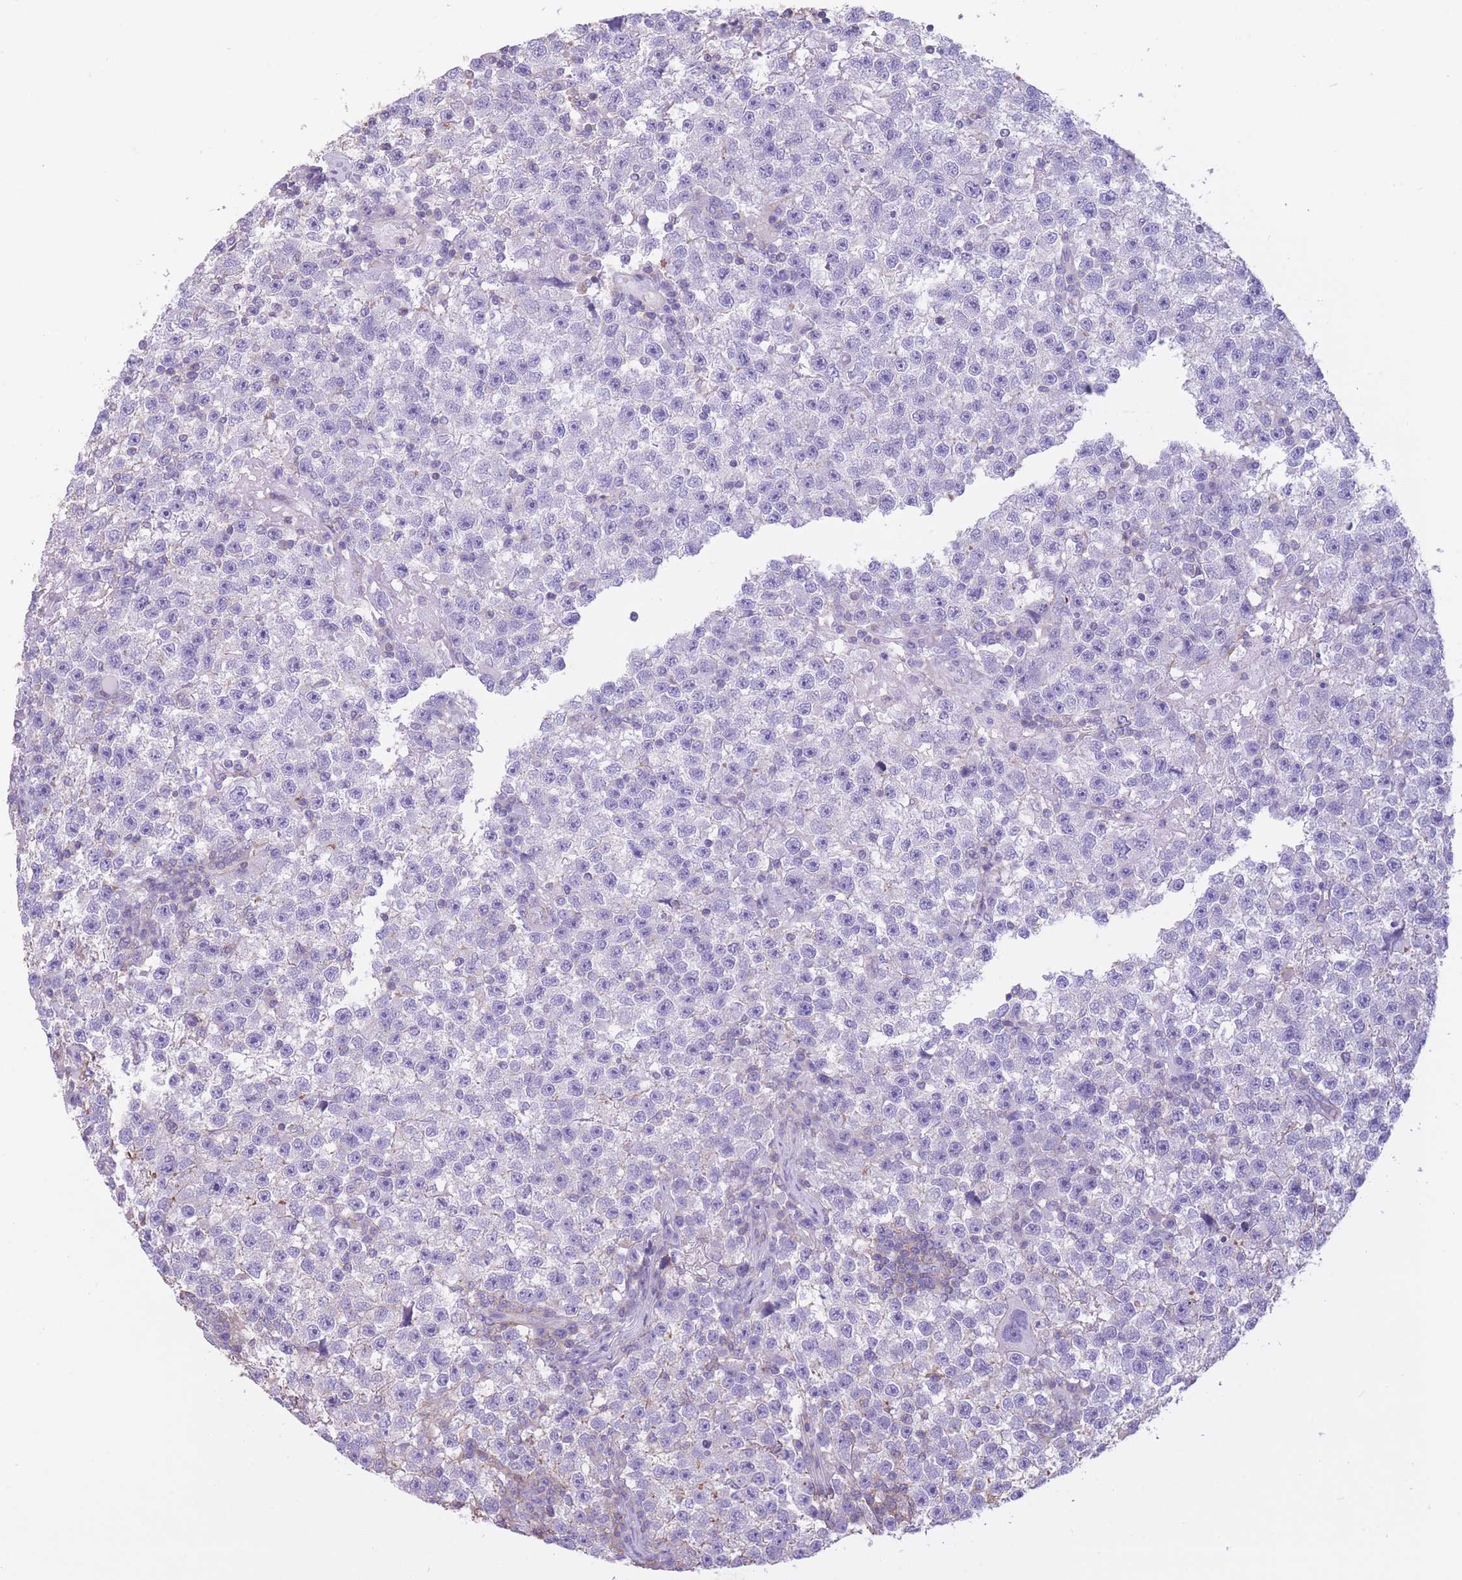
{"staining": {"intensity": "negative", "quantity": "none", "location": "none"}, "tissue": "testis cancer", "cell_type": "Tumor cells", "image_type": "cancer", "snomed": [{"axis": "morphology", "description": "Seminoma, NOS"}, {"axis": "topography", "description": "Testis"}], "caption": "Tumor cells are negative for protein expression in human testis cancer (seminoma).", "gene": "PDHA1", "patient": {"sex": "male", "age": 22}}